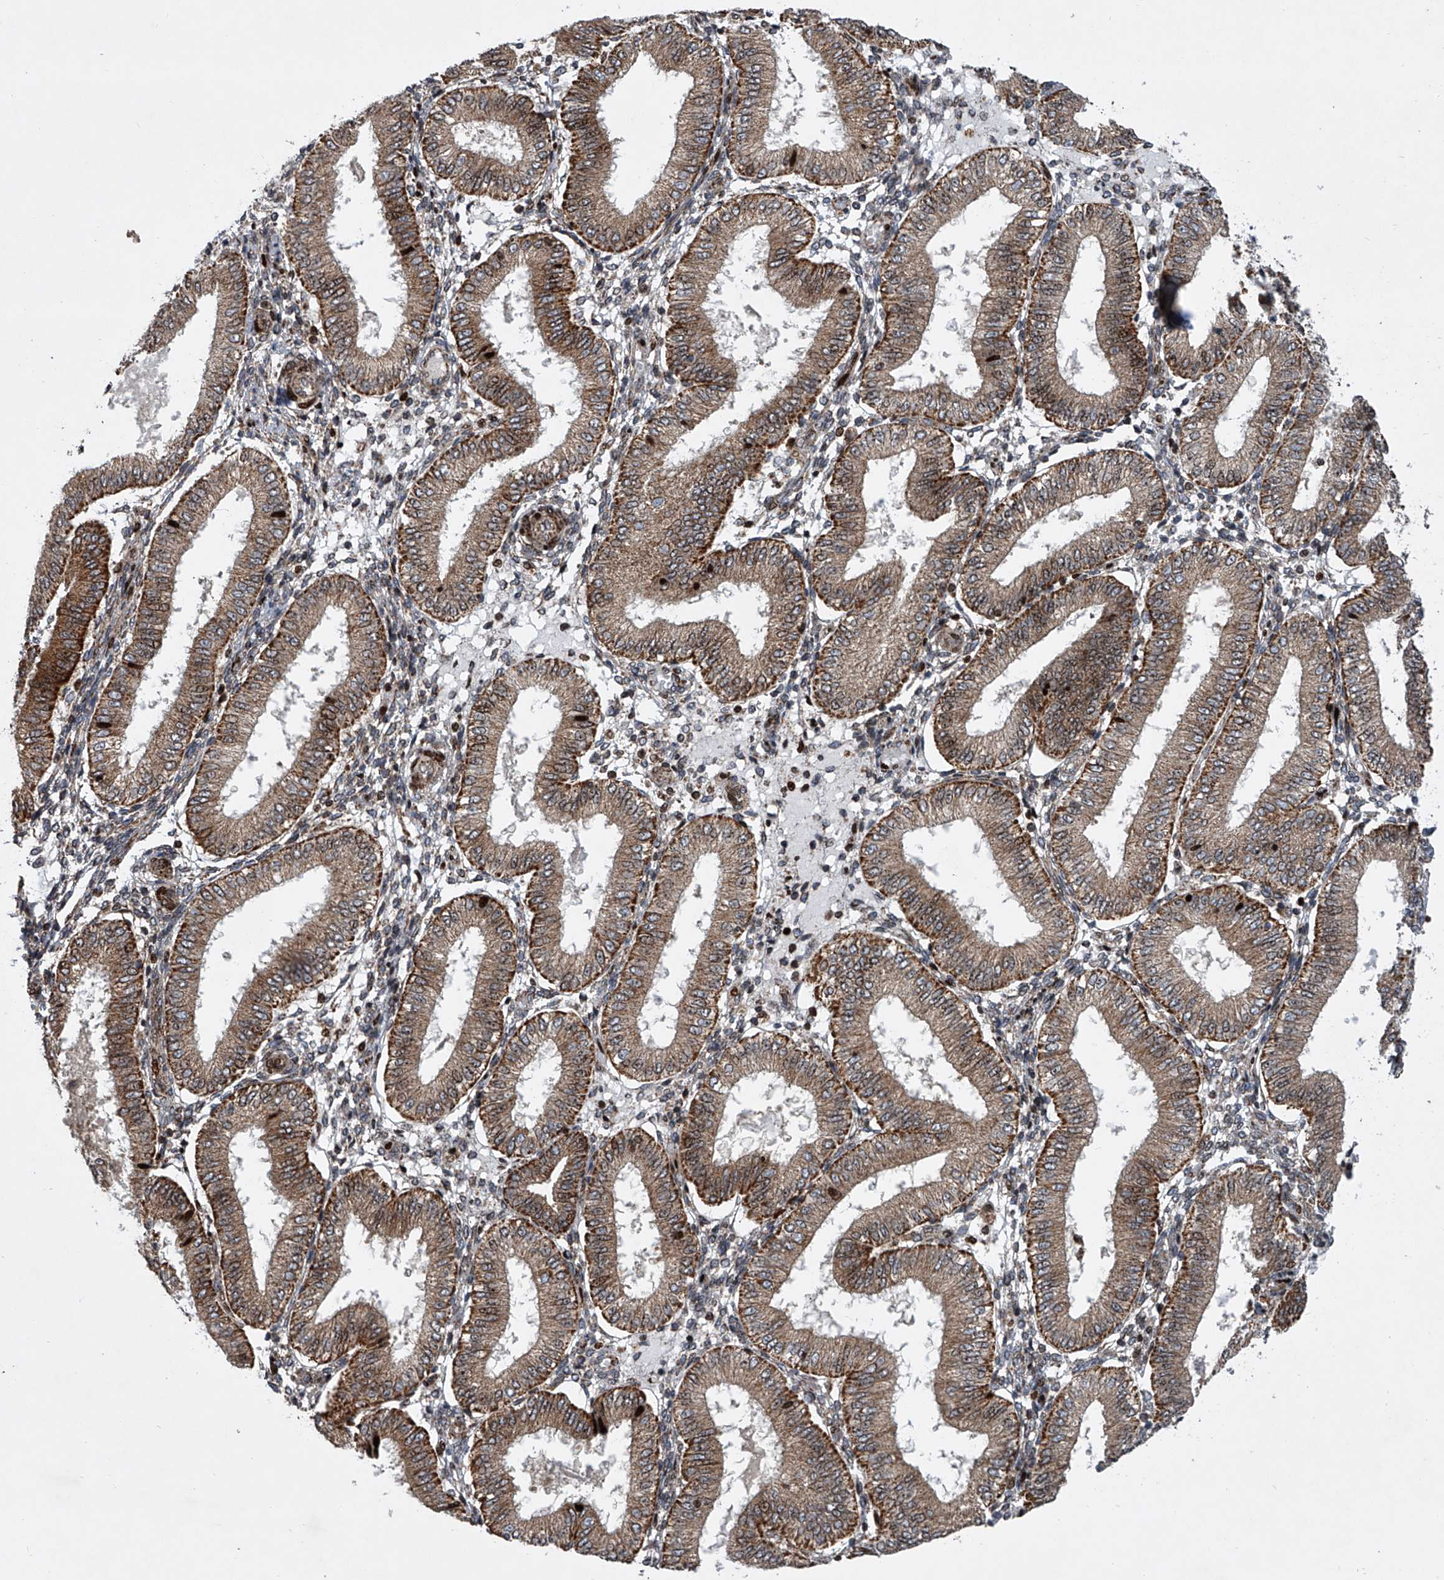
{"staining": {"intensity": "moderate", "quantity": "25%-75%", "location": "cytoplasmic/membranous"}, "tissue": "endometrium", "cell_type": "Cells in endometrial stroma", "image_type": "normal", "snomed": [{"axis": "morphology", "description": "Normal tissue, NOS"}, {"axis": "topography", "description": "Endometrium"}], "caption": "The micrograph displays staining of benign endometrium, revealing moderate cytoplasmic/membranous protein staining (brown color) within cells in endometrial stroma.", "gene": "STRADA", "patient": {"sex": "female", "age": 39}}